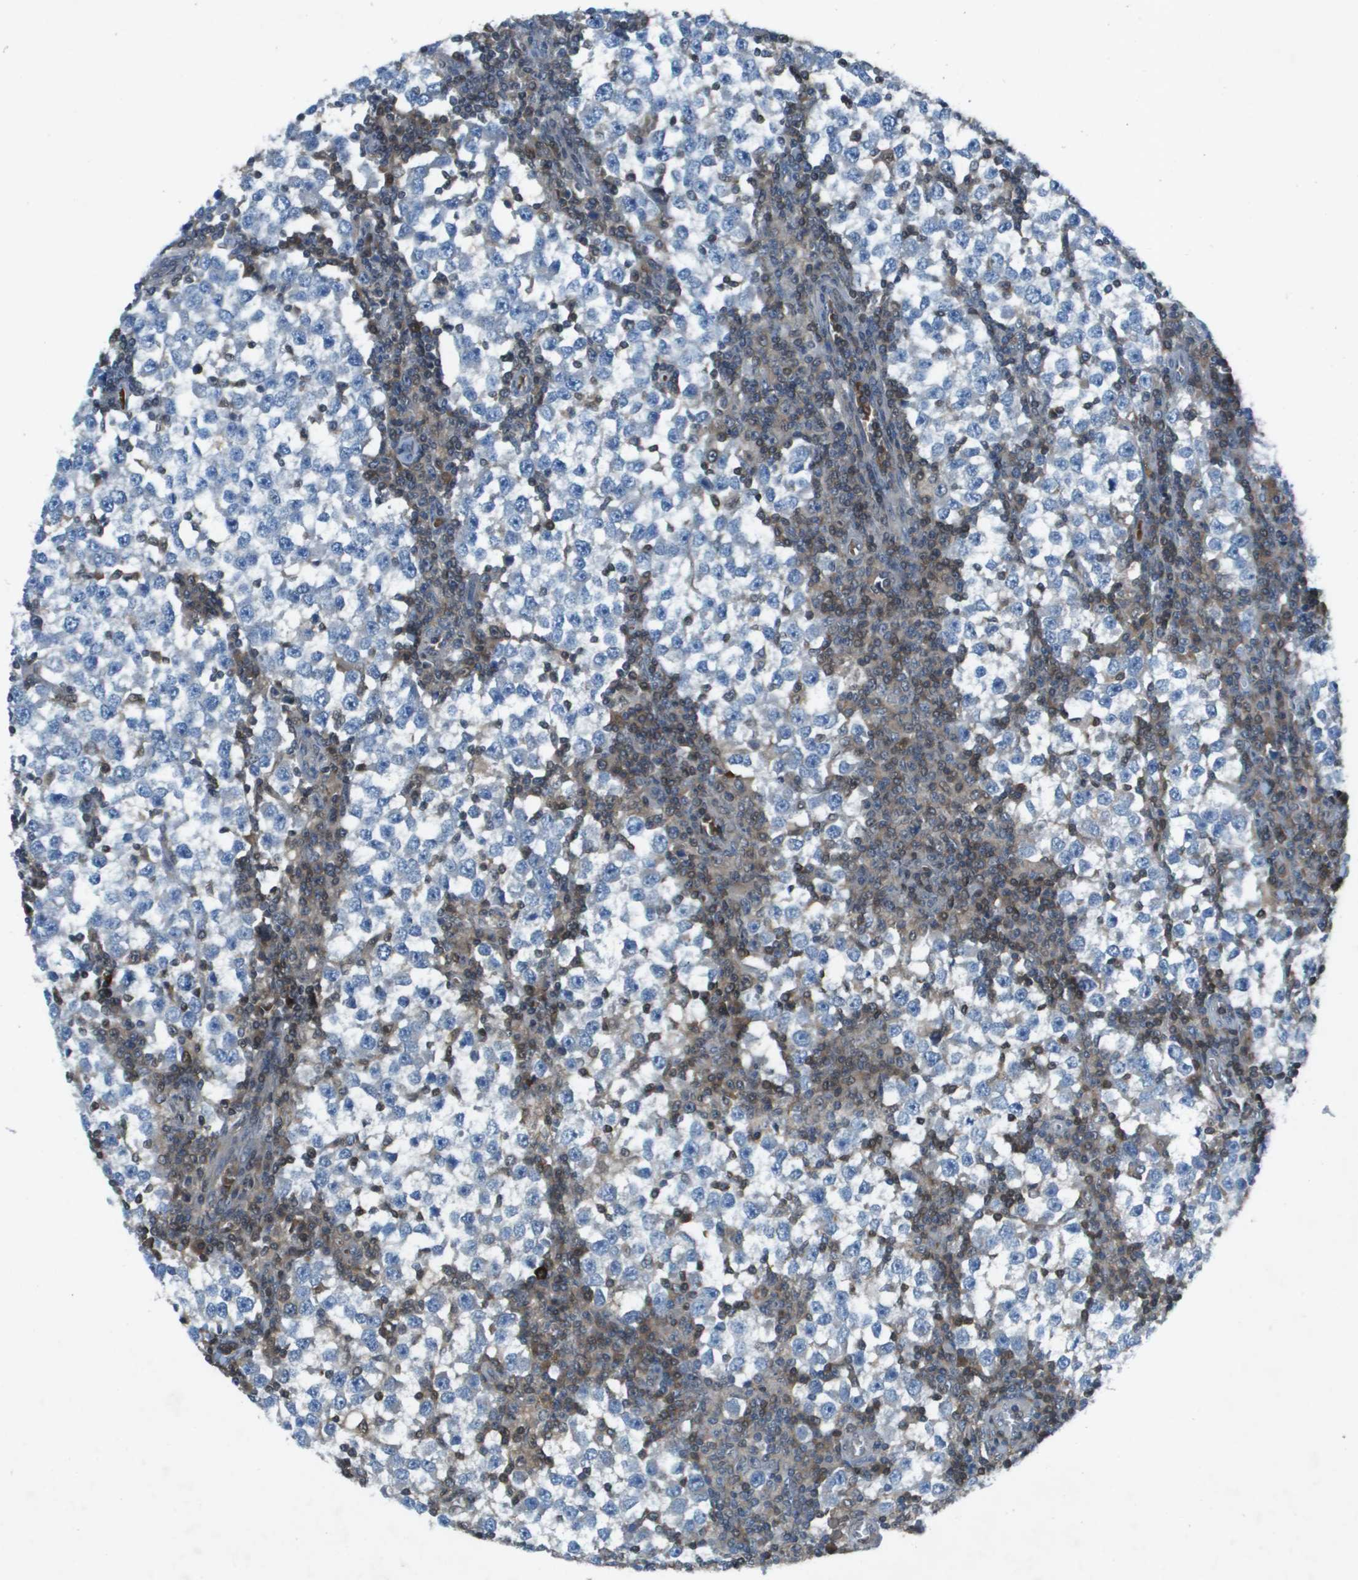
{"staining": {"intensity": "weak", "quantity": "<25%", "location": "cytoplasmic/membranous"}, "tissue": "testis cancer", "cell_type": "Tumor cells", "image_type": "cancer", "snomed": [{"axis": "morphology", "description": "Seminoma, NOS"}, {"axis": "topography", "description": "Testis"}], "caption": "IHC image of human testis seminoma stained for a protein (brown), which demonstrates no positivity in tumor cells. Nuclei are stained in blue.", "gene": "CAMK4", "patient": {"sex": "male", "age": 65}}